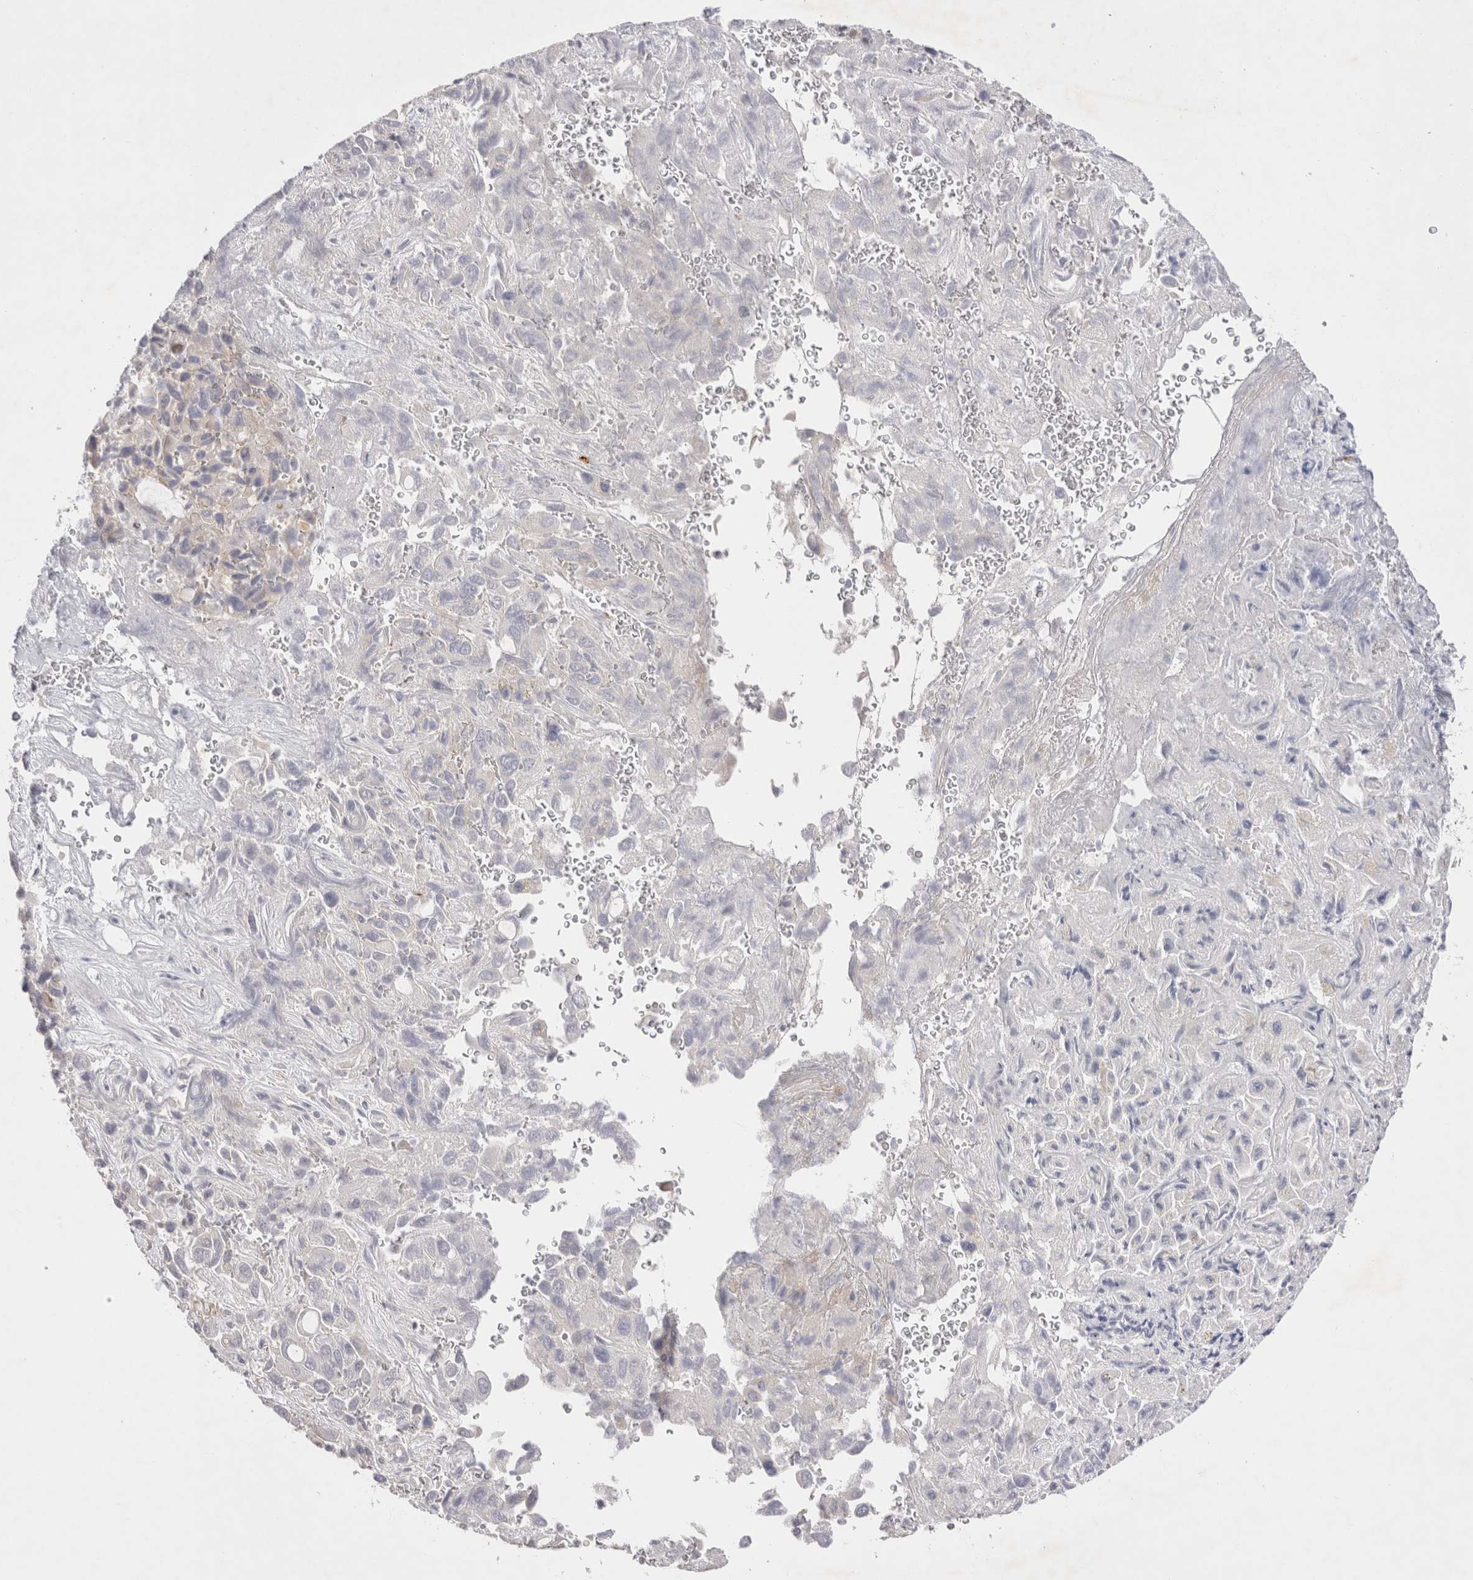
{"staining": {"intensity": "negative", "quantity": "none", "location": "none"}, "tissue": "liver cancer", "cell_type": "Tumor cells", "image_type": "cancer", "snomed": [{"axis": "morphology", "description": "Cholangiocarcinoma"}, {"axis": "topography", "description": "Liver"}], "caption": "There is no significant staining in tumor cells of liver cholangiocarcinoma.", "gene": "SPINK2", "patient": {"sex": "female", "age": 52}}